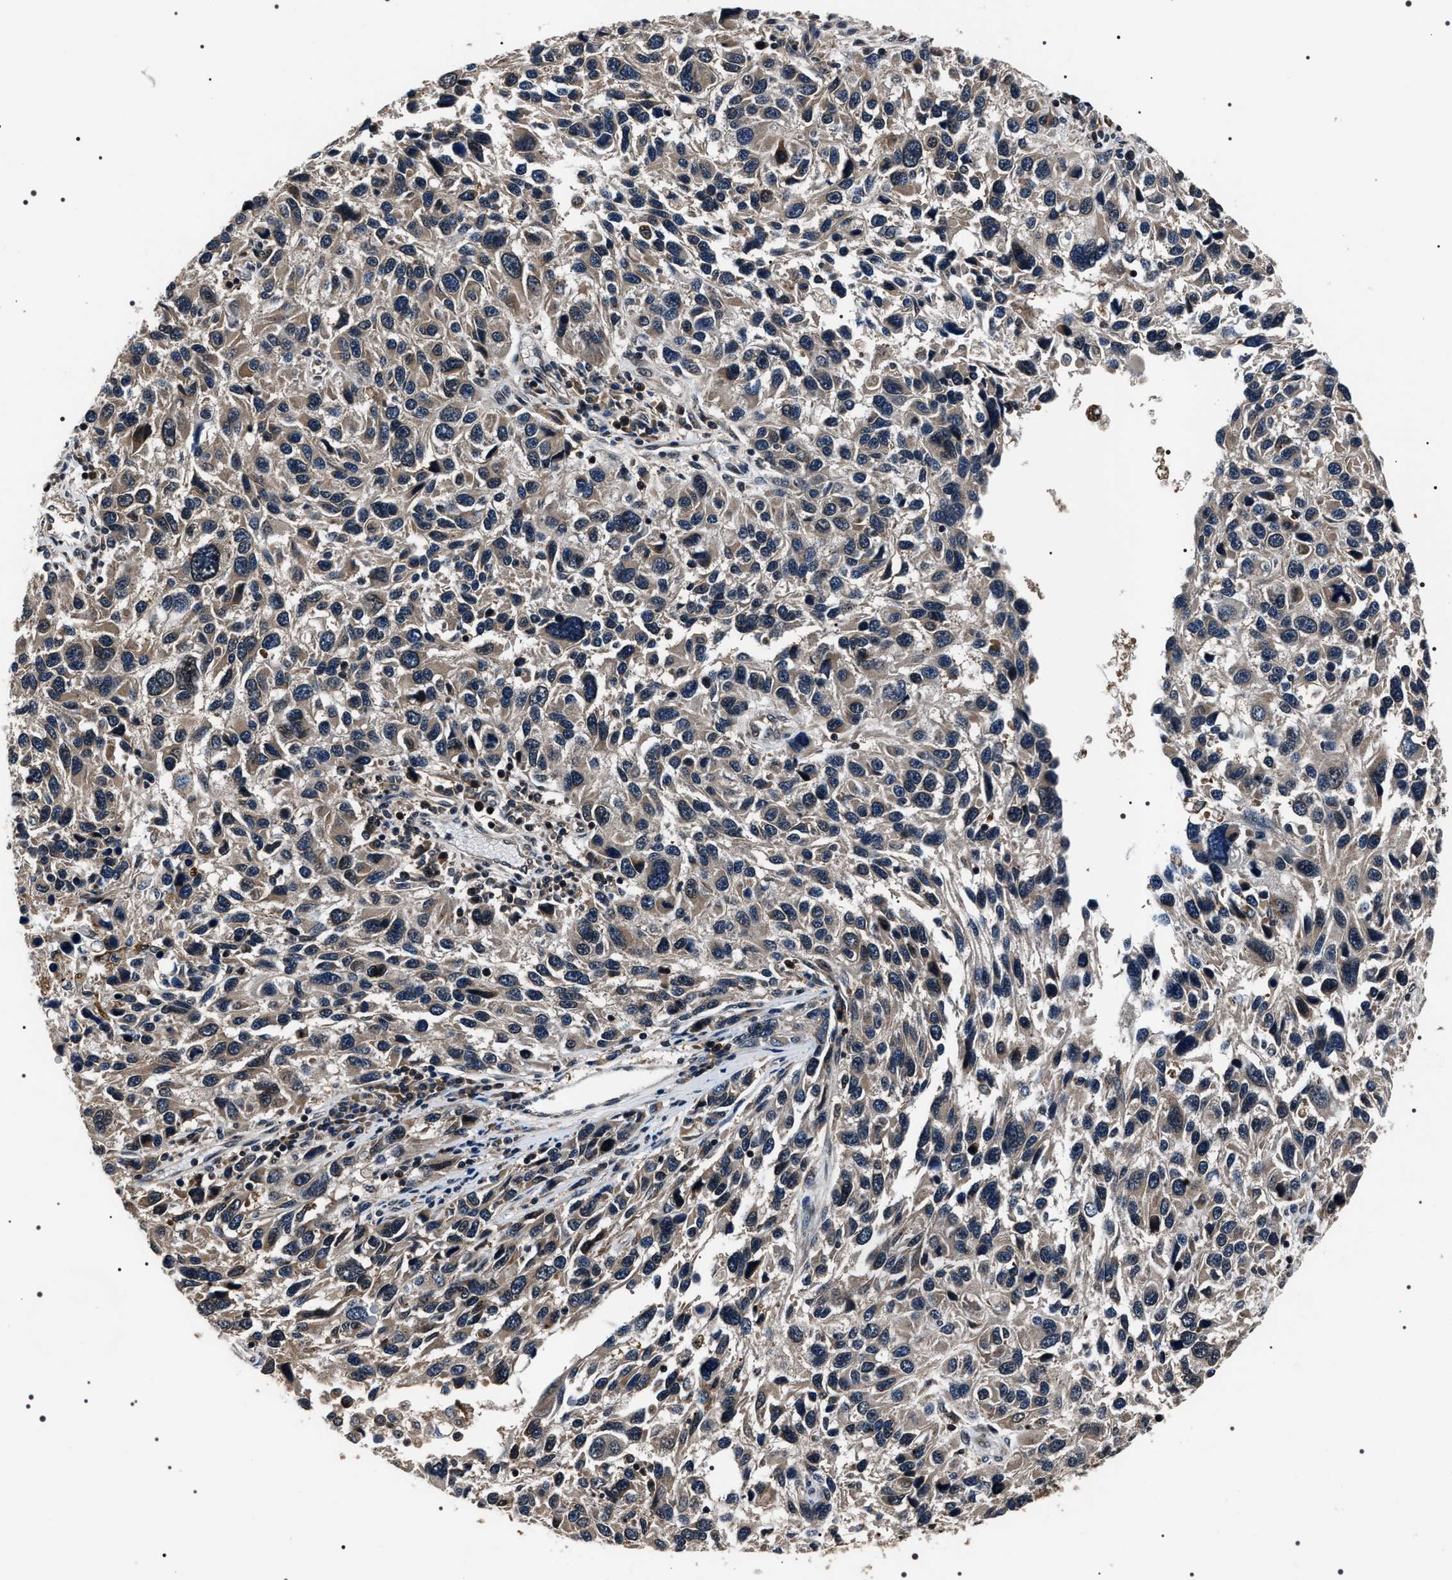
{"staining": {"intensity": "weak", "quantity": "25%-75%", "location": "cytoplasmic/membranous"}, "tissue": "melanoma", "cell_type": "Tumor cells", "image_type": "cancer", "snomed": [{"axis": "morphology", "description": "Malignant melanoma, NOS"}, {"axis": "topography", "description": "Skin"}], "caption": "Protein analysis of malignant melanoma tissue shows weak cytoplasmic/membranous staining in about 25%-75% of tumor cells.", "gene": "SIPA1", "patient": {"sex": "male", "age": 53}}